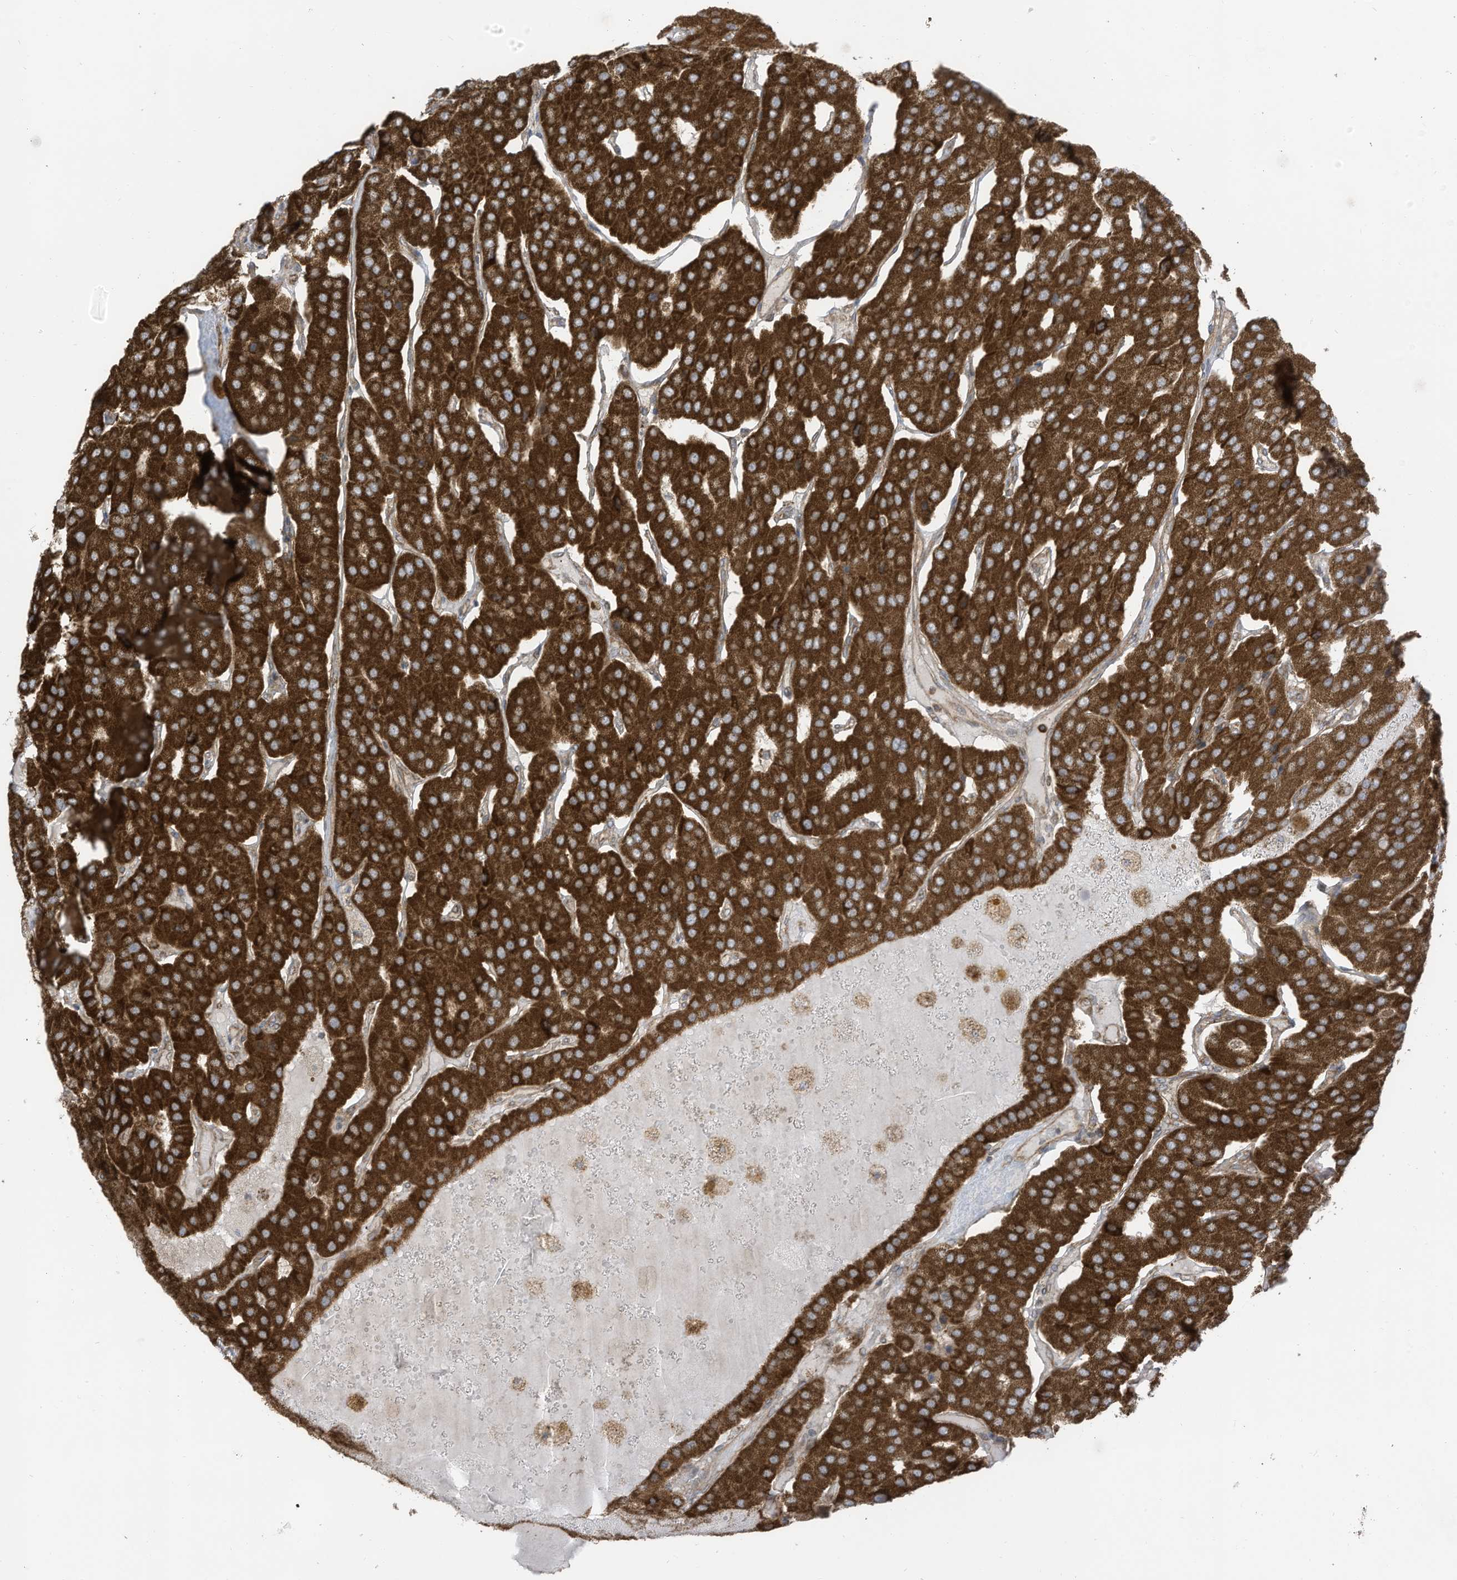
{"staining": {"intensity": "strong", "quantity": ">75%", "location": "cytoplasmic/membranous"}, "tissue": "parathyroid gland", "cell_type": "Glandular cells", "image_type": "normal", "snomed": [{"axis": "morphology", "description": "Normal tissue, NOS"}, {"axis": "morphology", "description": "Adenoma, NOS"}, {"axis": "topography", "description": "Parathyroid gland"}], "caption": "There is high levels of strong cytoplasmic/membranous staining in glandular cells of unremarkable parathyroid gland, as demonstrated by immunohistochemical staining (brown color).", "gene": "REPS1", "patient": {"sex": "female", "age": 86}}